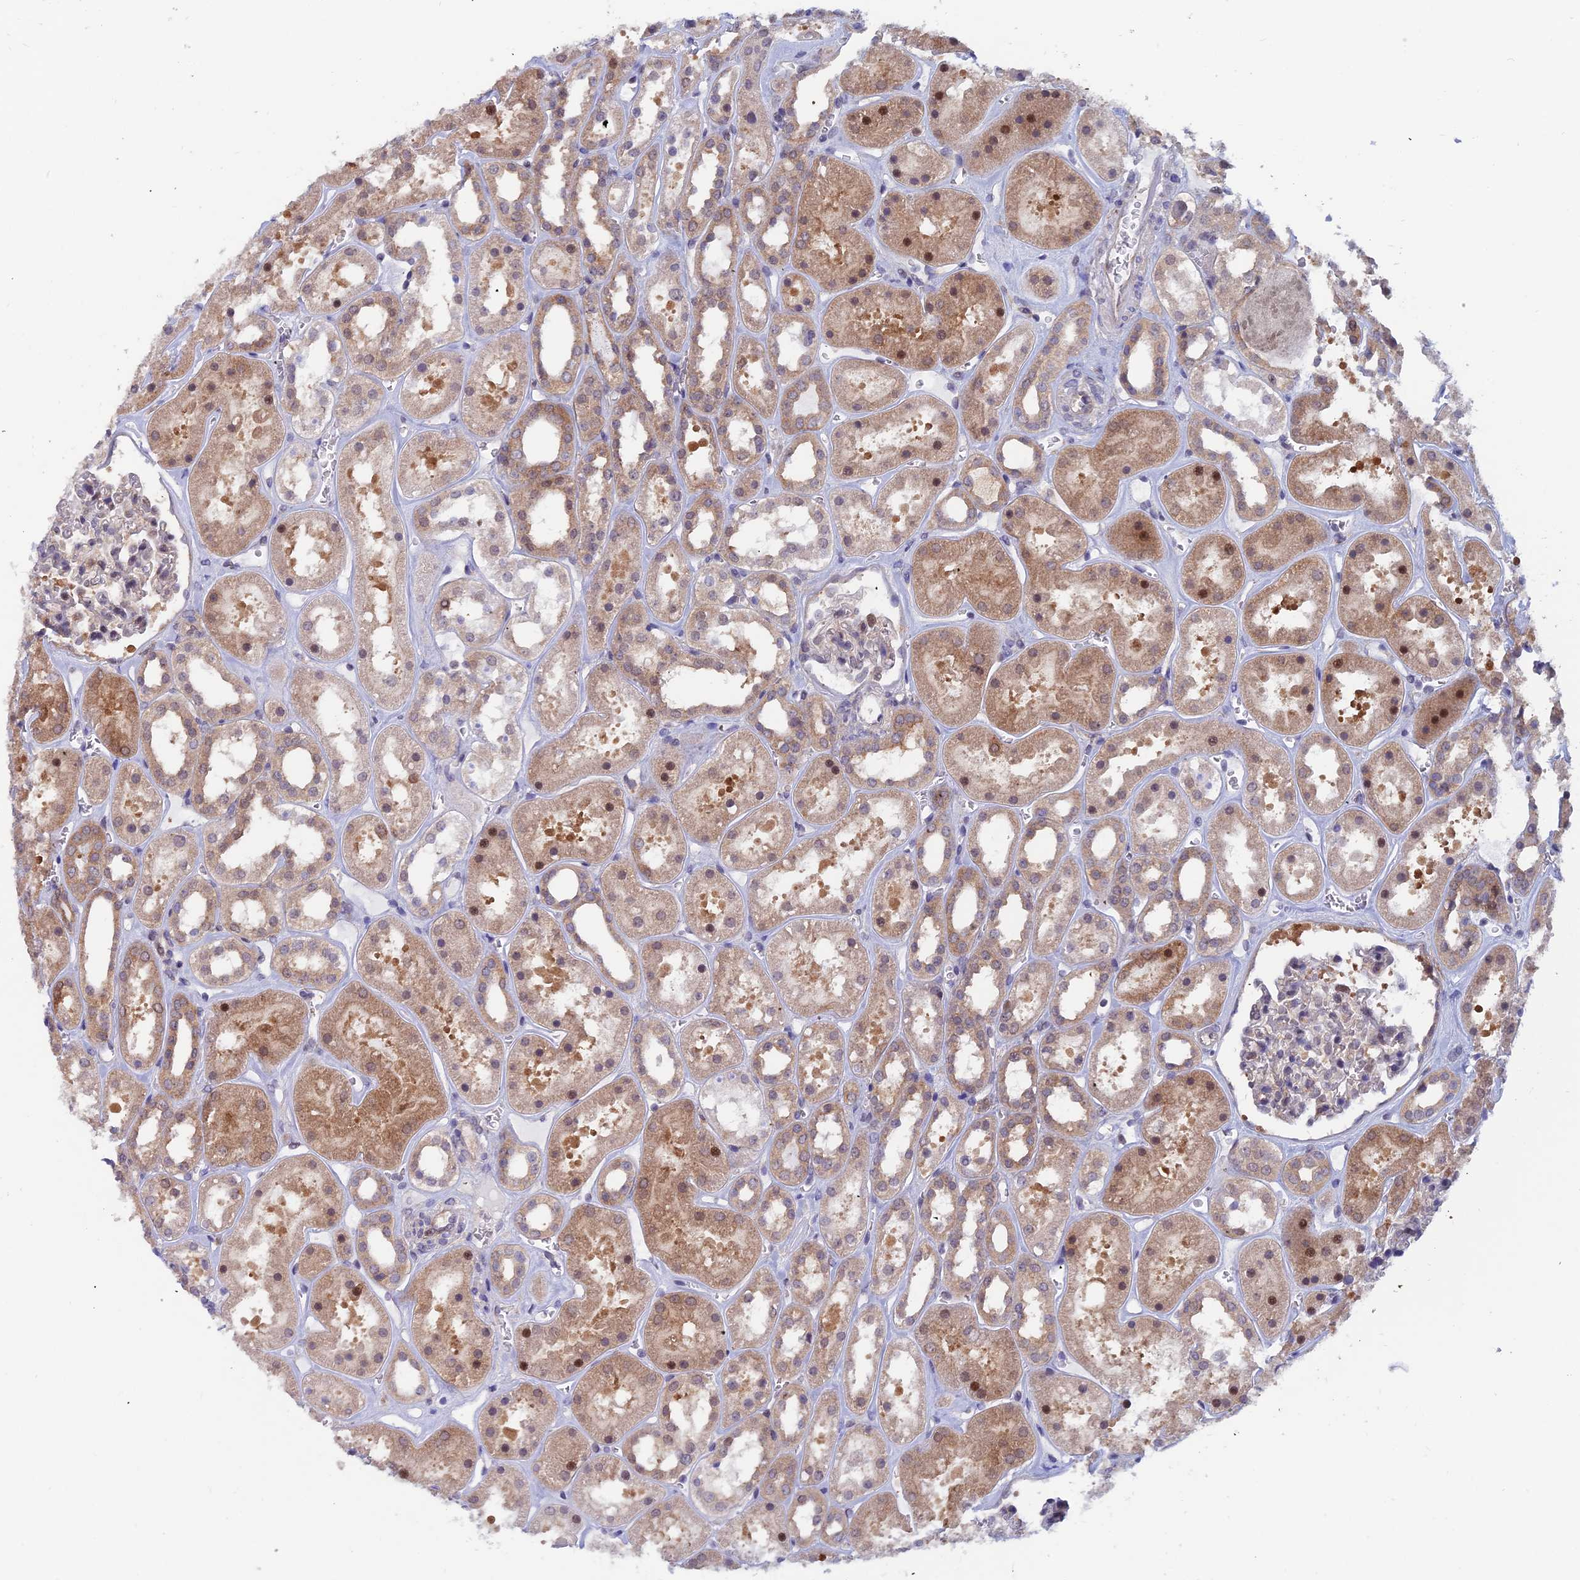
{"staining": {"intensity": "moderate", "quantity": "<25%", "location": "cytoplasmic/membranous,nuclear"}, "tissue": "kidney", "cell_type": "Cells in glomeruli", "image_type": "normal", "snomed": [{"axis": "morphology", "description": "Normal tissue, NOS"}, {"axis": "topography", "description": "Kidney"}], "caption": "Protein staining shows moderate cytoplasmic/membranous,nuclear expression in approximately <25% of cells in glomeruli in normal kidney. The protein of interest is stained brown, and the nuclei are stained in blue (DAB IHC with brightfield microscopy, high magnification).", "gene": "IGBP1", "patient": {"sex": "female", "age": 41}}